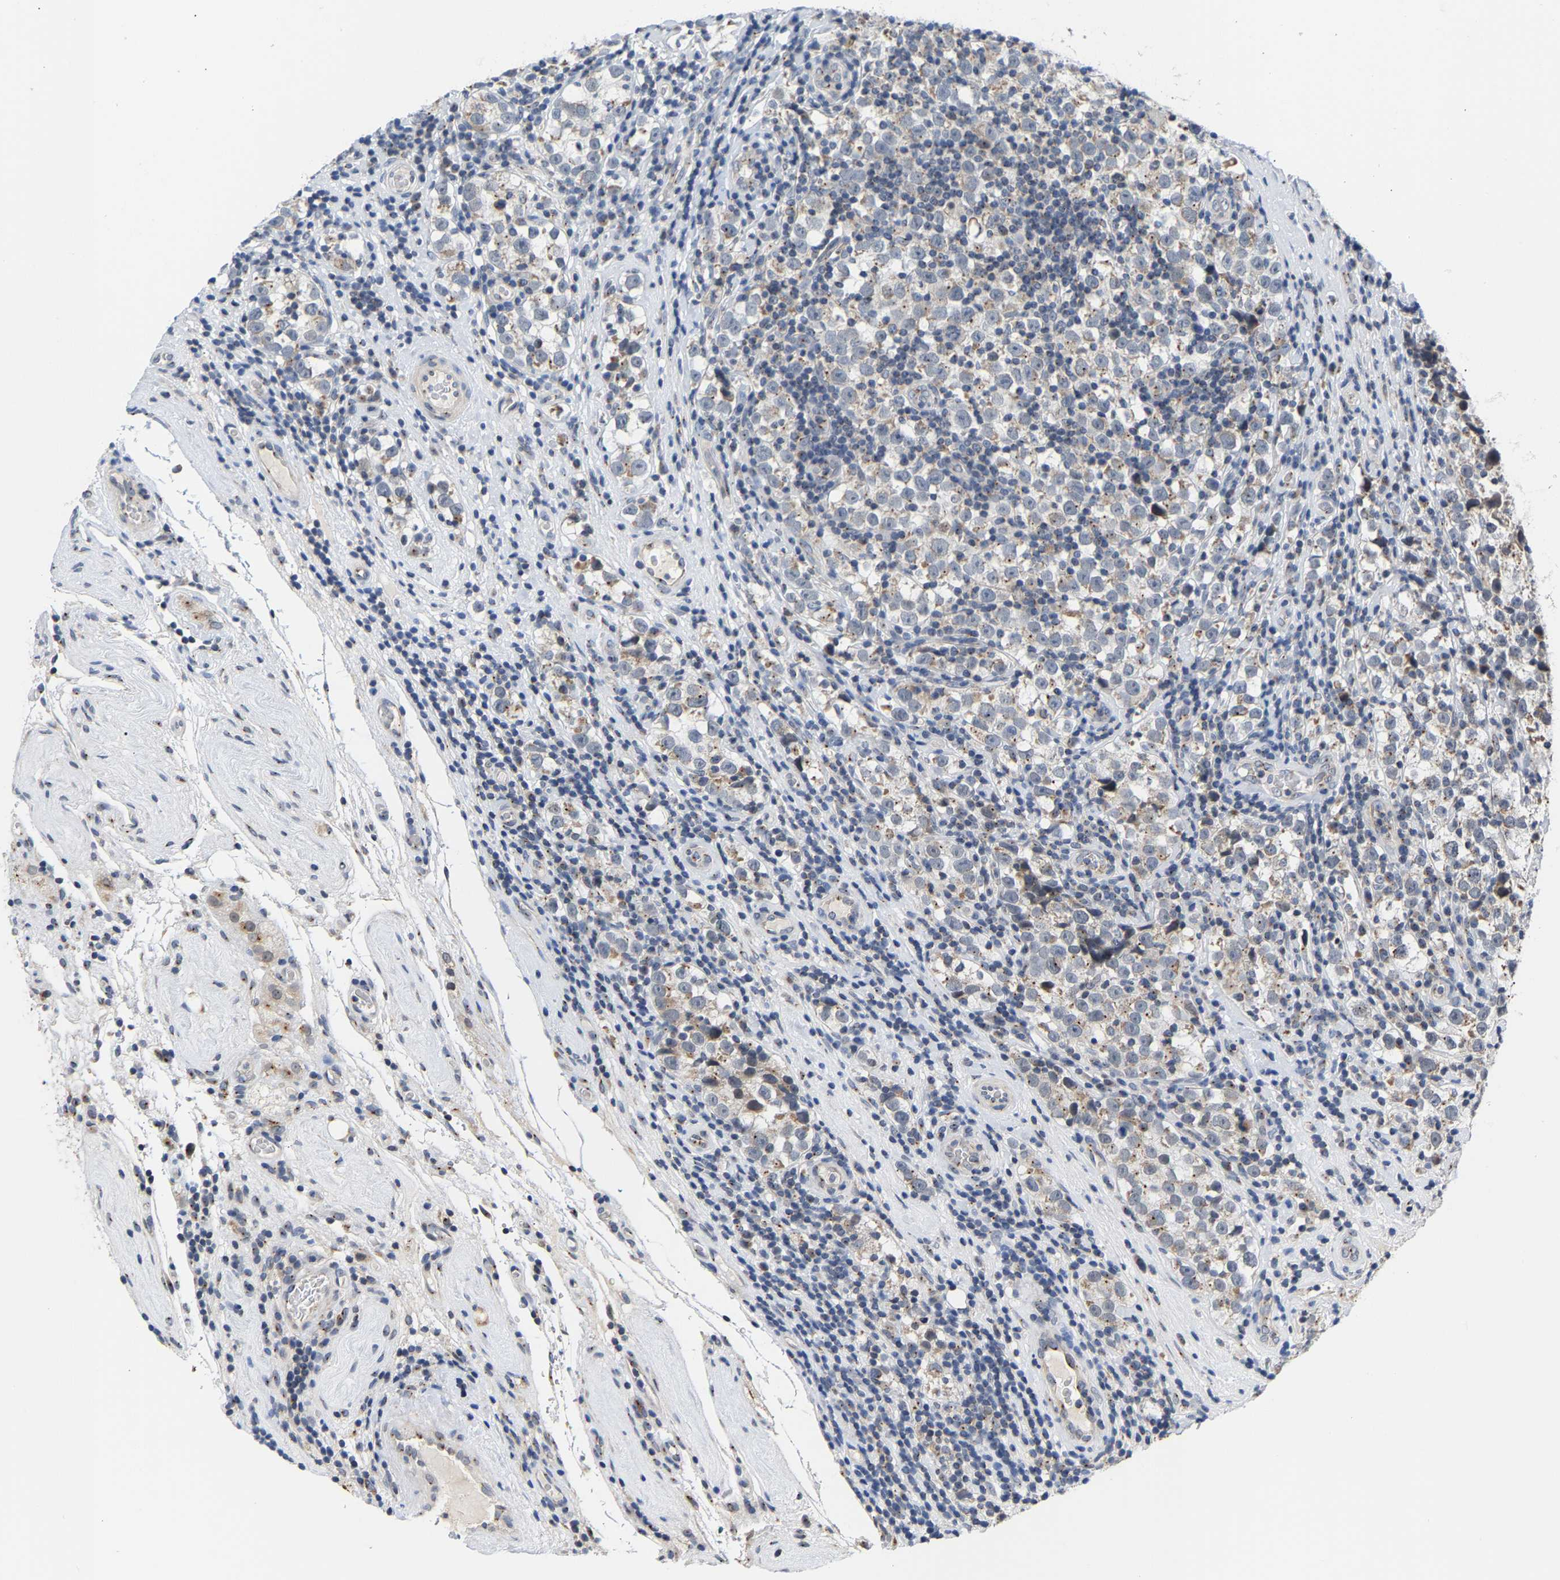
{"staining": {"intensity": "weak", "quantity": "<25%", "location": "cytoplasmic/membranous"}, "tissue": "testis cancer", "cell_type": "Tumor cells", "image_type": "cancer", "snomed": [{"axis": "morphology", "description": "Normal tissue, NOS"}, {"axis": "morphology", "description": "Seminoma, NOS"}, {"axis": "topography", "description": "Testis"}], "caption": "DAB immunohistochemical staining of testis cancer shows no significant expression in tumor cells.", "gene": "PCNT", "patient": {"sex": "male", "age": 43}}